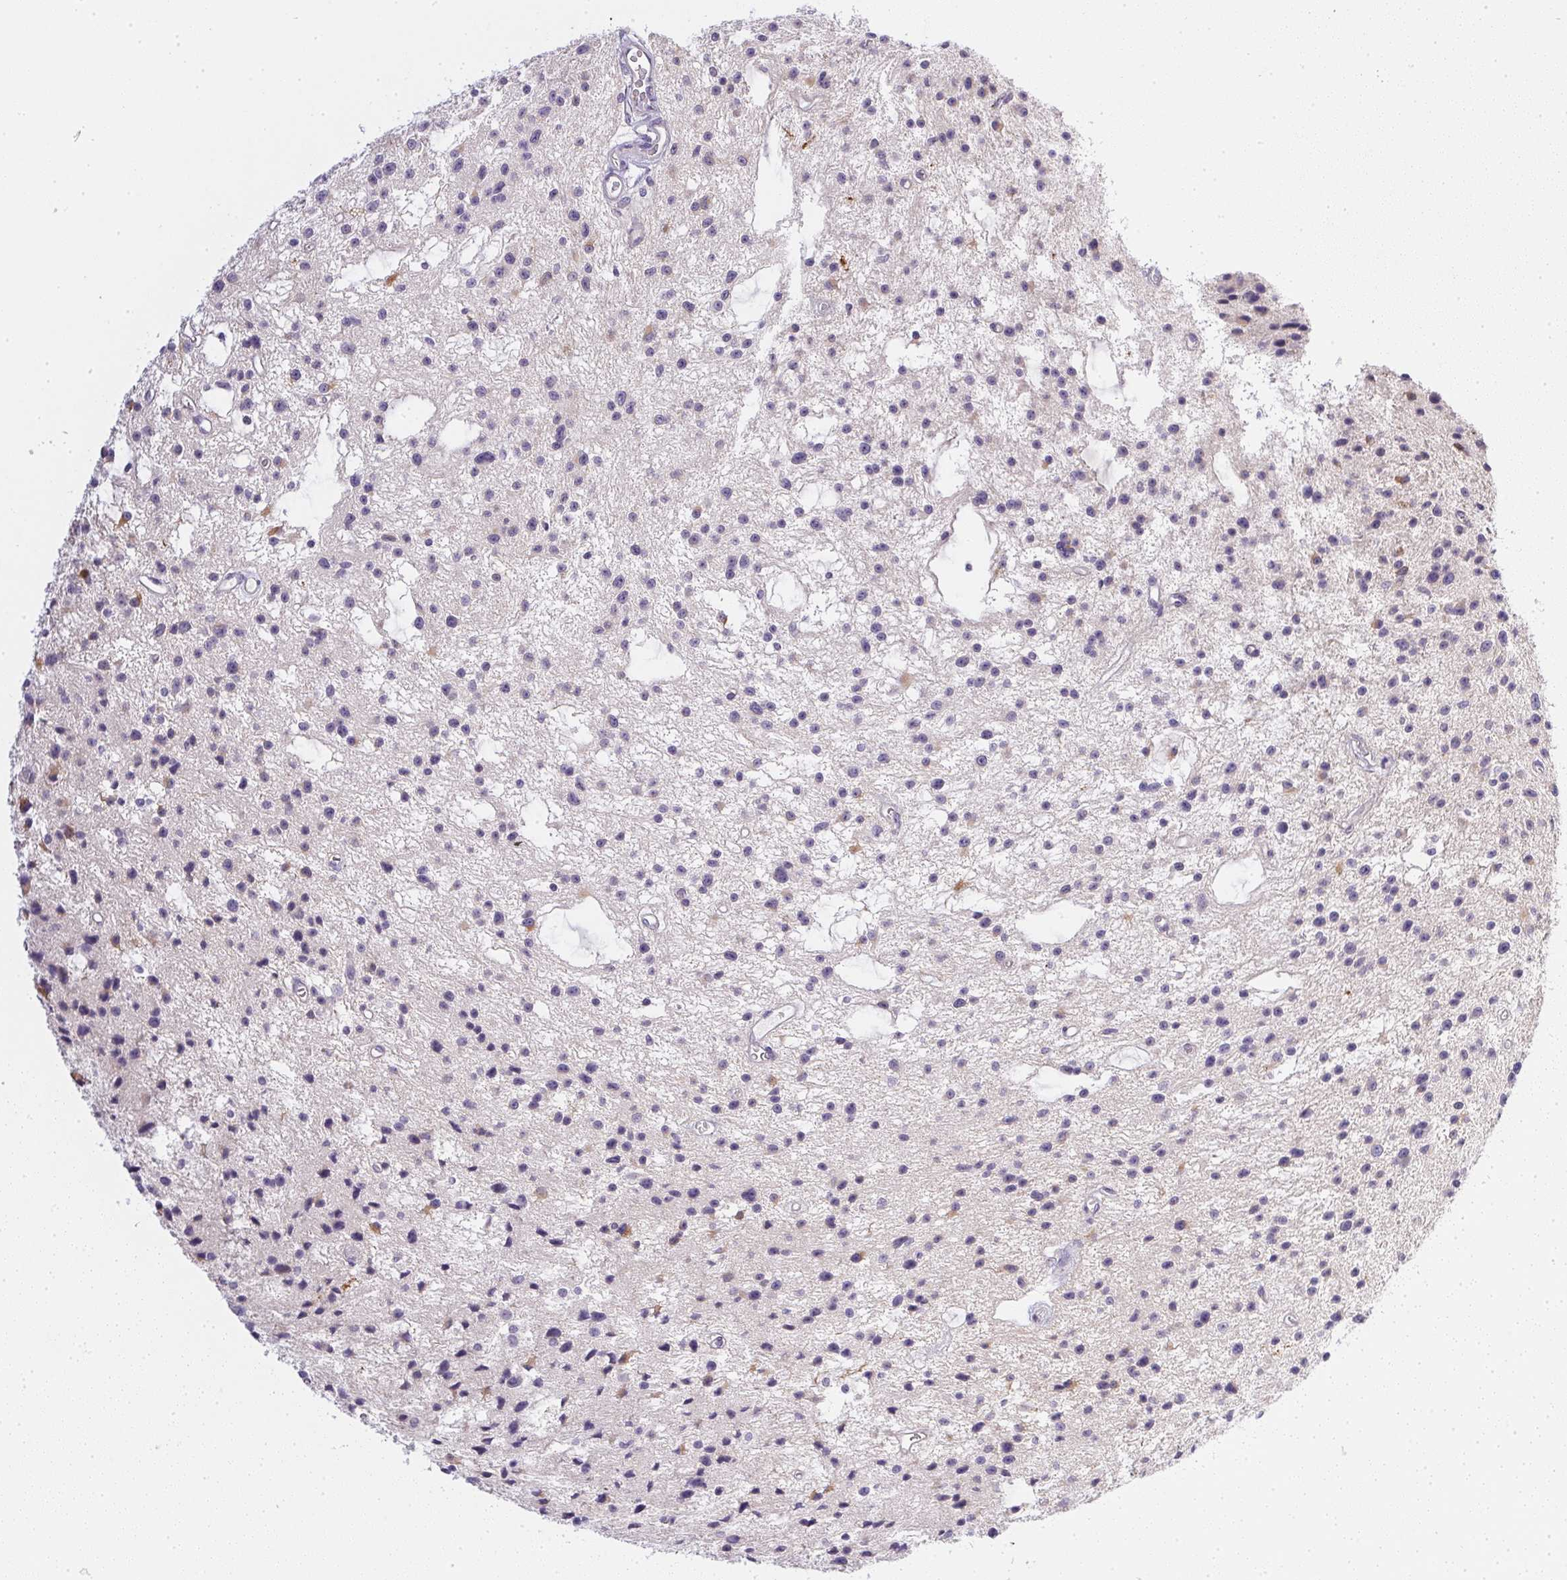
{"staining": {"intensity": "negative", "quantity": "none", "location": "none"}, "tissue": "glioma", "cell_type": "Tumor cells", "image_type": "cancer", "snomed": [{"axis": "morphology", "description": "Glioma, malignant, Low grade"}, {"axis": "topography", "description": "Brain"}], "caption": "Tumor cells show no significant staining in malignant glioma (low-grade).", "gene": "SLC17A7", "patient": {"sex": "male", "age": 43}}